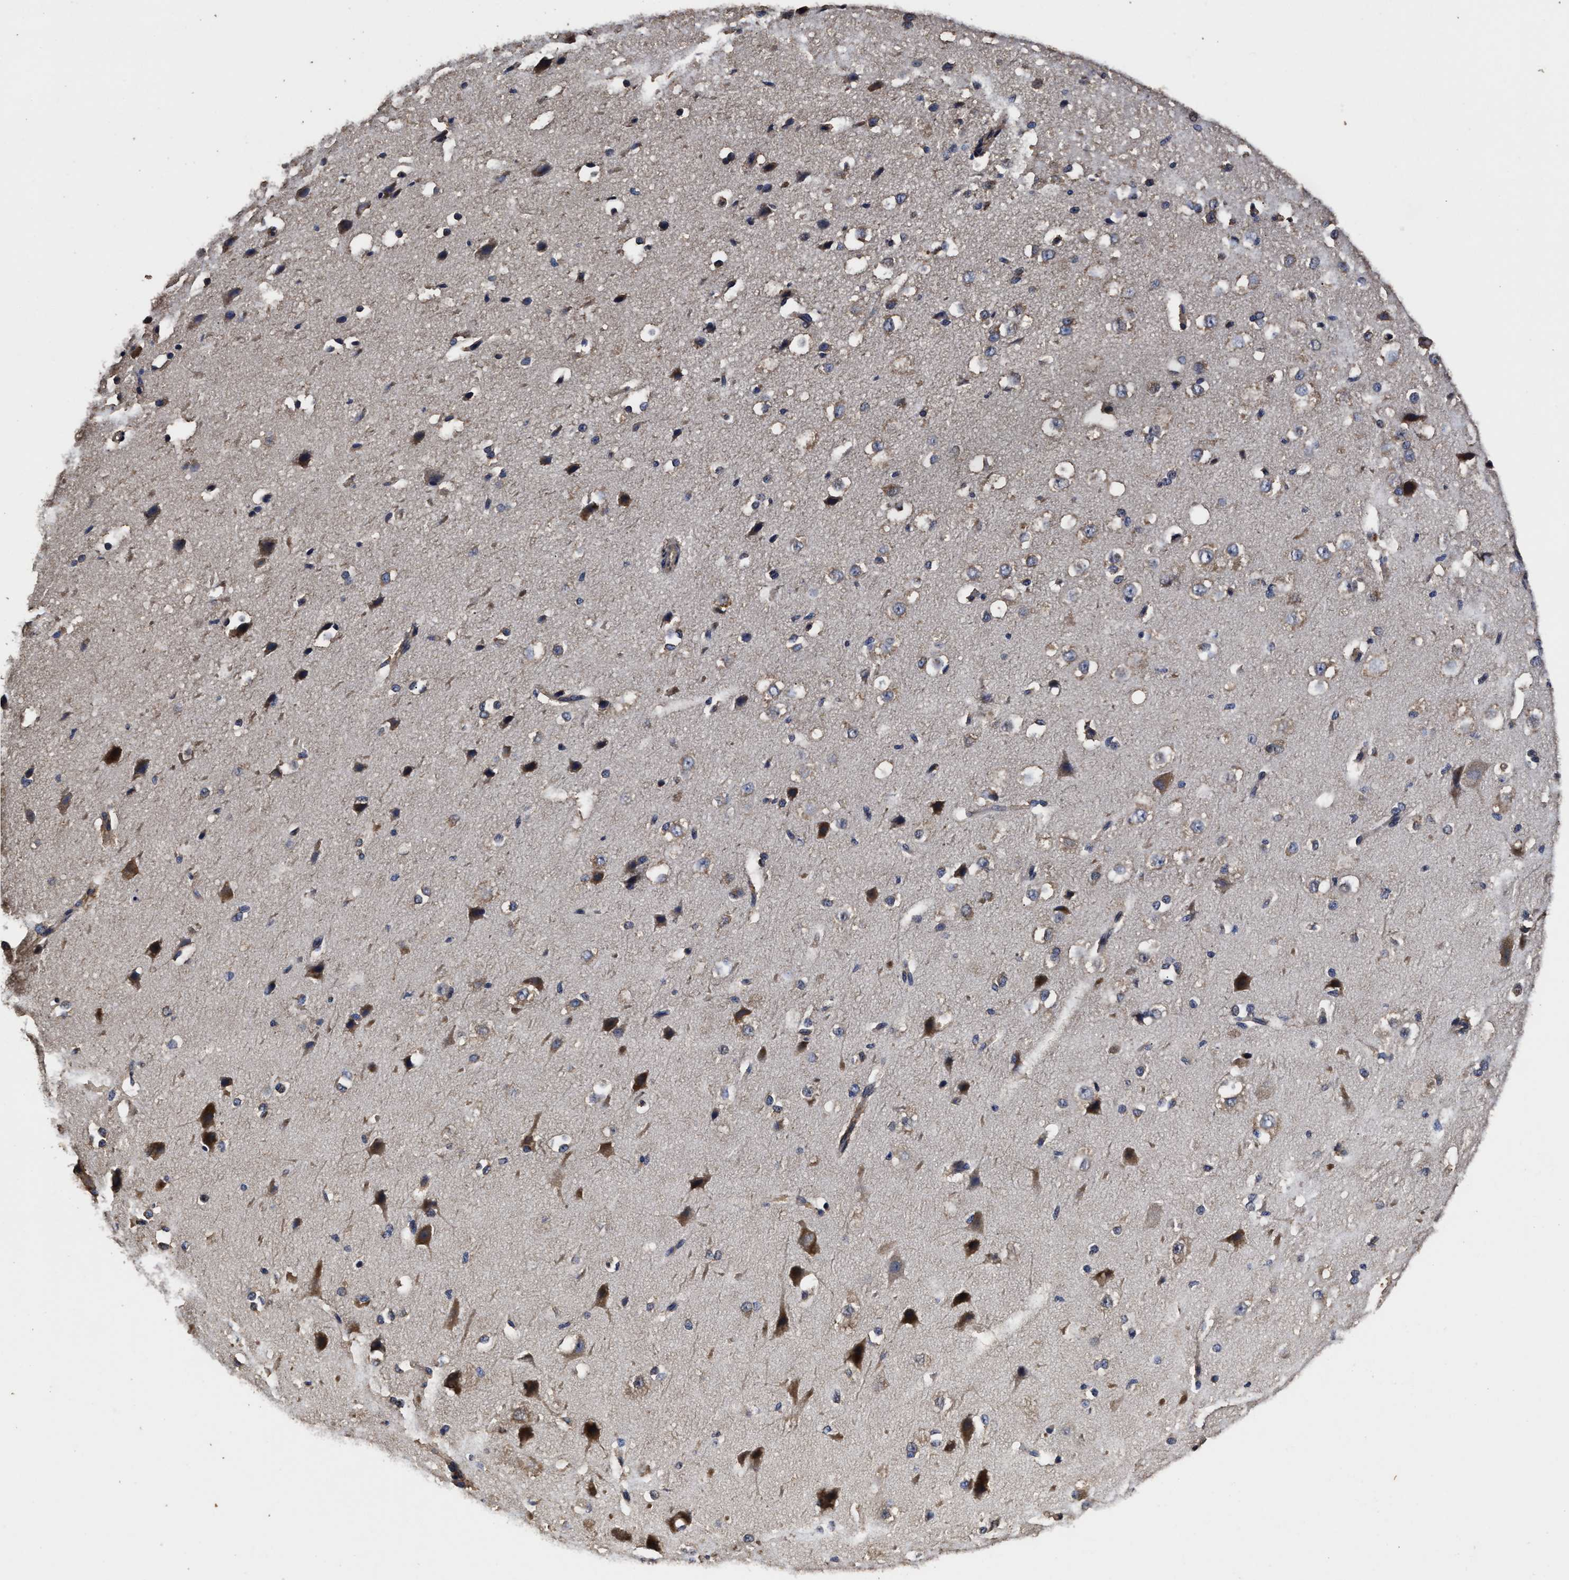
{"staining": {"intensity": "negative", "quantity": "none", "location": "none"}, "tissue": "cerebral cortex", "cell_type": "Endothelial cells", "image_type": "normal", "snomed": [{"axis": "morphology", "description": "Normal tissue, NOS"}, {"axis": "morphology", "description": "Developmental malformation"}, {"axis": "topography", "description": "Cerebral cortex"}], "caption": "Immunohistochemical staining of unremarkable human cerebral cortex reveals no significant expression in endothelial cells.", "gene": "PPM1K", "patient": {"sex": "female", "age": 30}}